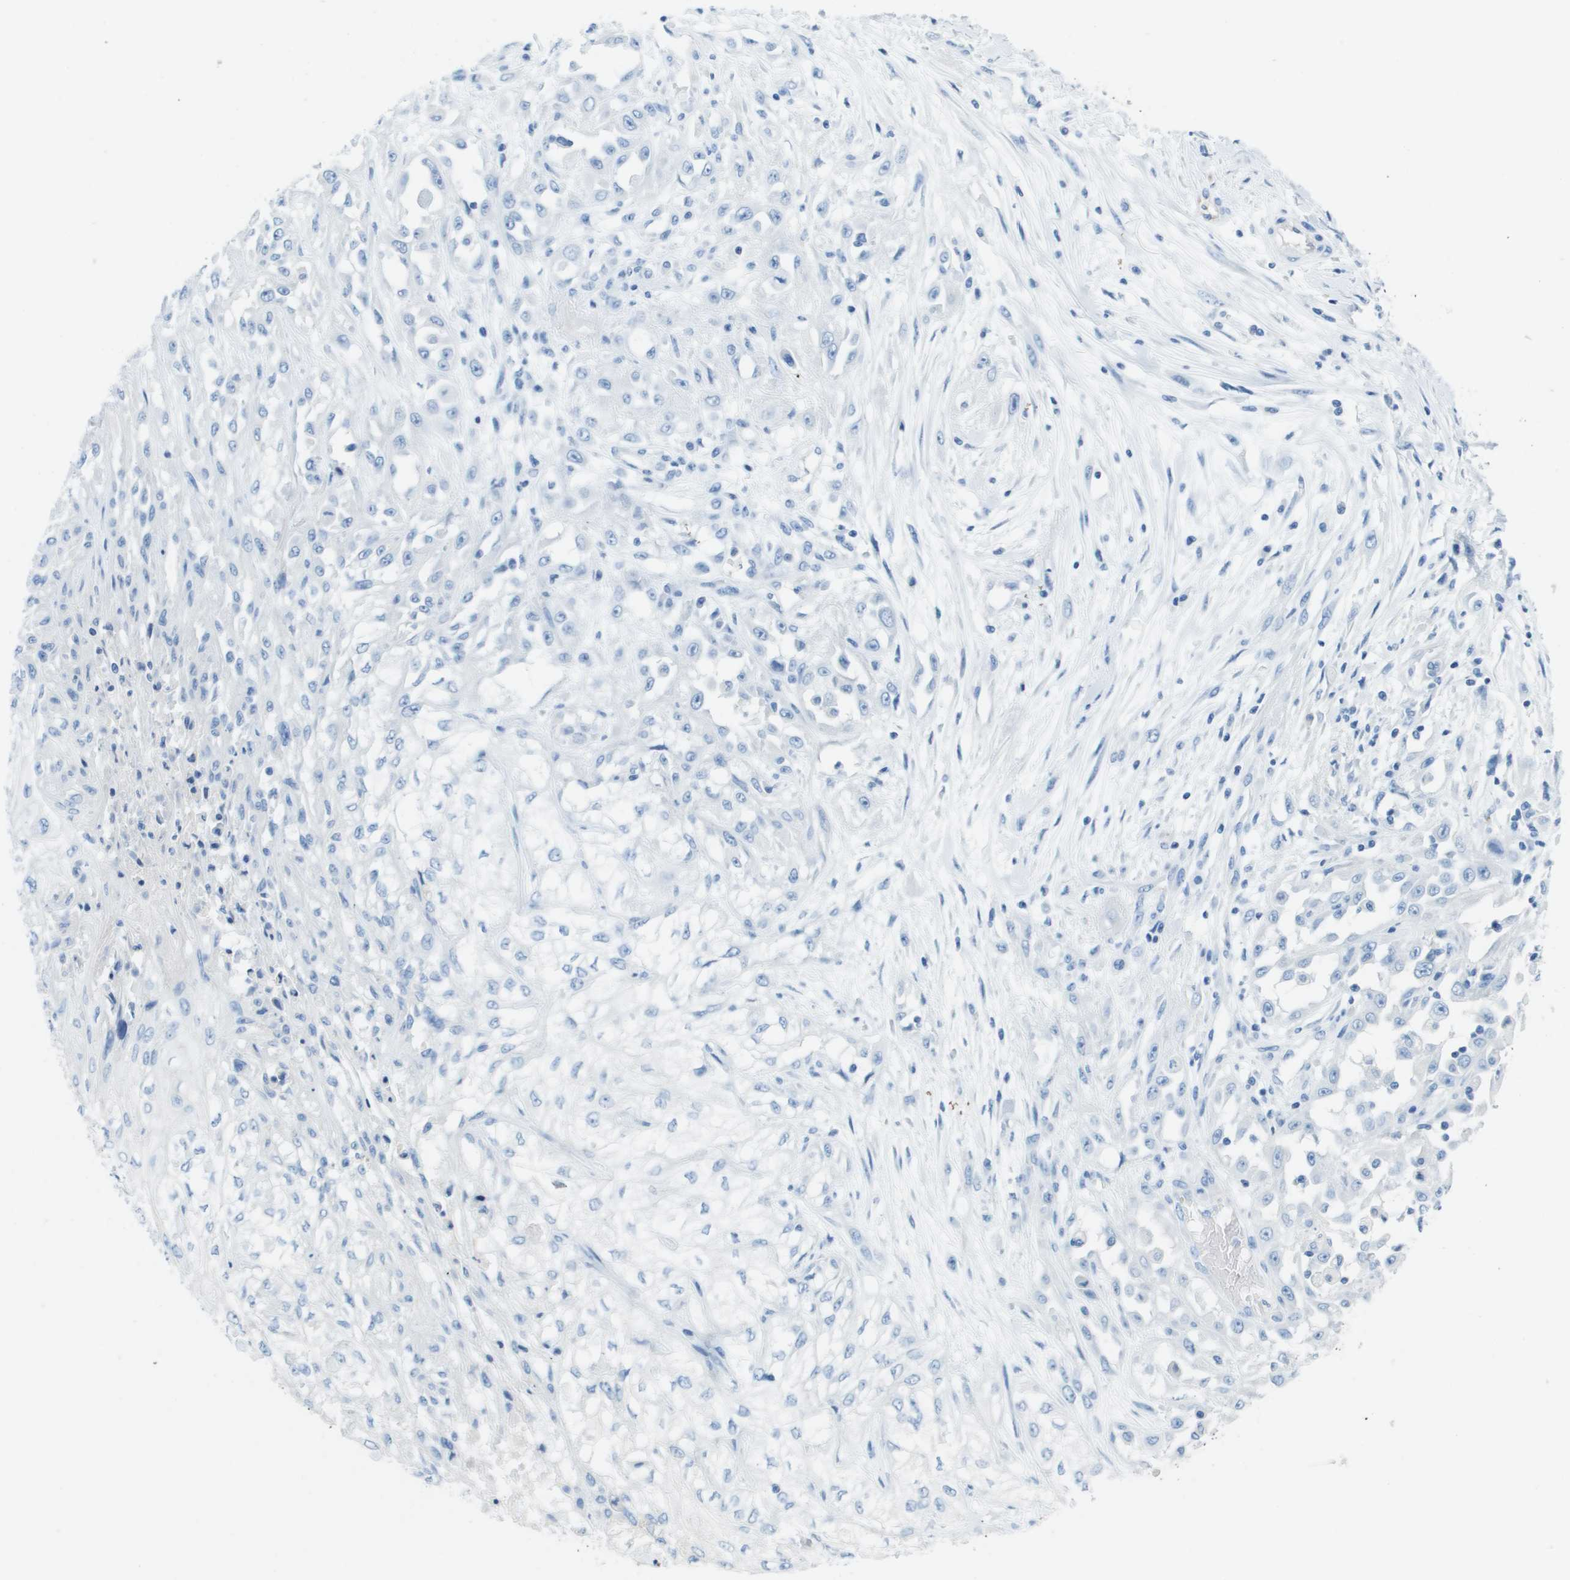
{"staining": {"intensity": "negative", "quantity": "none", "location": "none"}, "tissue": "skin cancer", "cell_type": "Tumor cells", "image_type": "cancer", "snomed": [{"axis": "morphology", "description": "Squamous cell carcinoma, NOS"}, {"axis": "morphology", "description": "Squamous cell carcinoma, metastatic, NOS"}, {"axis": "topography", "description": "Skin"}, {"axis": "topography", "description": "Lymph node"}], "caption": "A high-resolution micrograph shows immunohistochemistry (IHC) staining of skin metastatic squamous cell carcinoma, which demonstrates no significant positivity in tumor cells.", "gene": "CD46", "patient": {"sex": "male", "age": 75}}